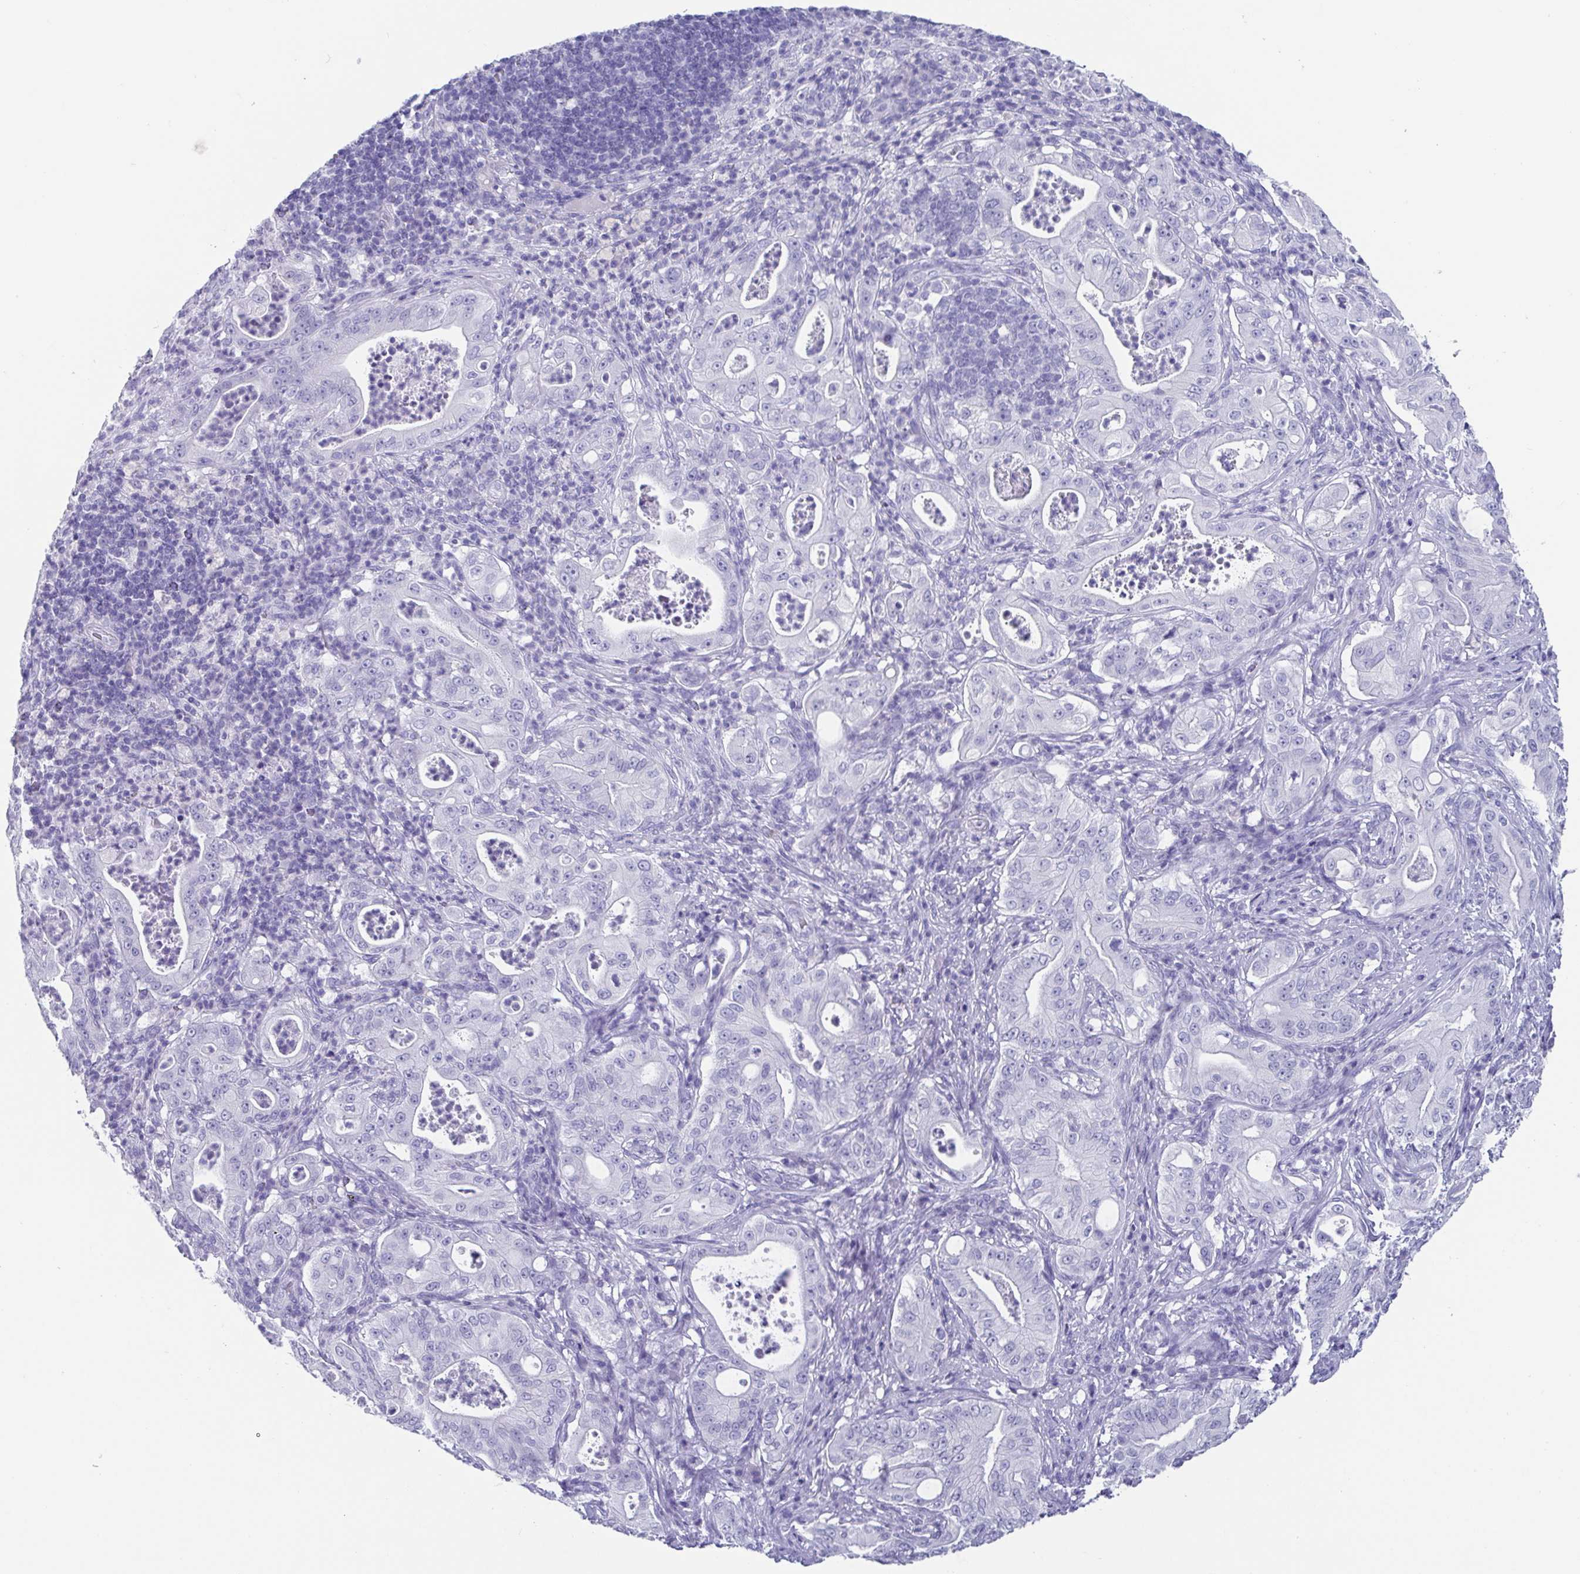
{"staining": {"intensity": "negative", "quantity": "none", "location": "none"}, "tissue": "pancreatic cancer", "cell_type": "Tumor cells", "image_type": "cancer", "snomed": [{"axis": "morphology", "description": "Adenocarcinoma, NOS"}, {"axis": "topography", "description": "Pancreas"}], "caption": "Adenocarcinoma (pancreatic) stained for a protein using immunohistochemistry shows no positivity tumor cells.", "gene": "SCGN", "patient": {"sex": "male", "age": 71}}